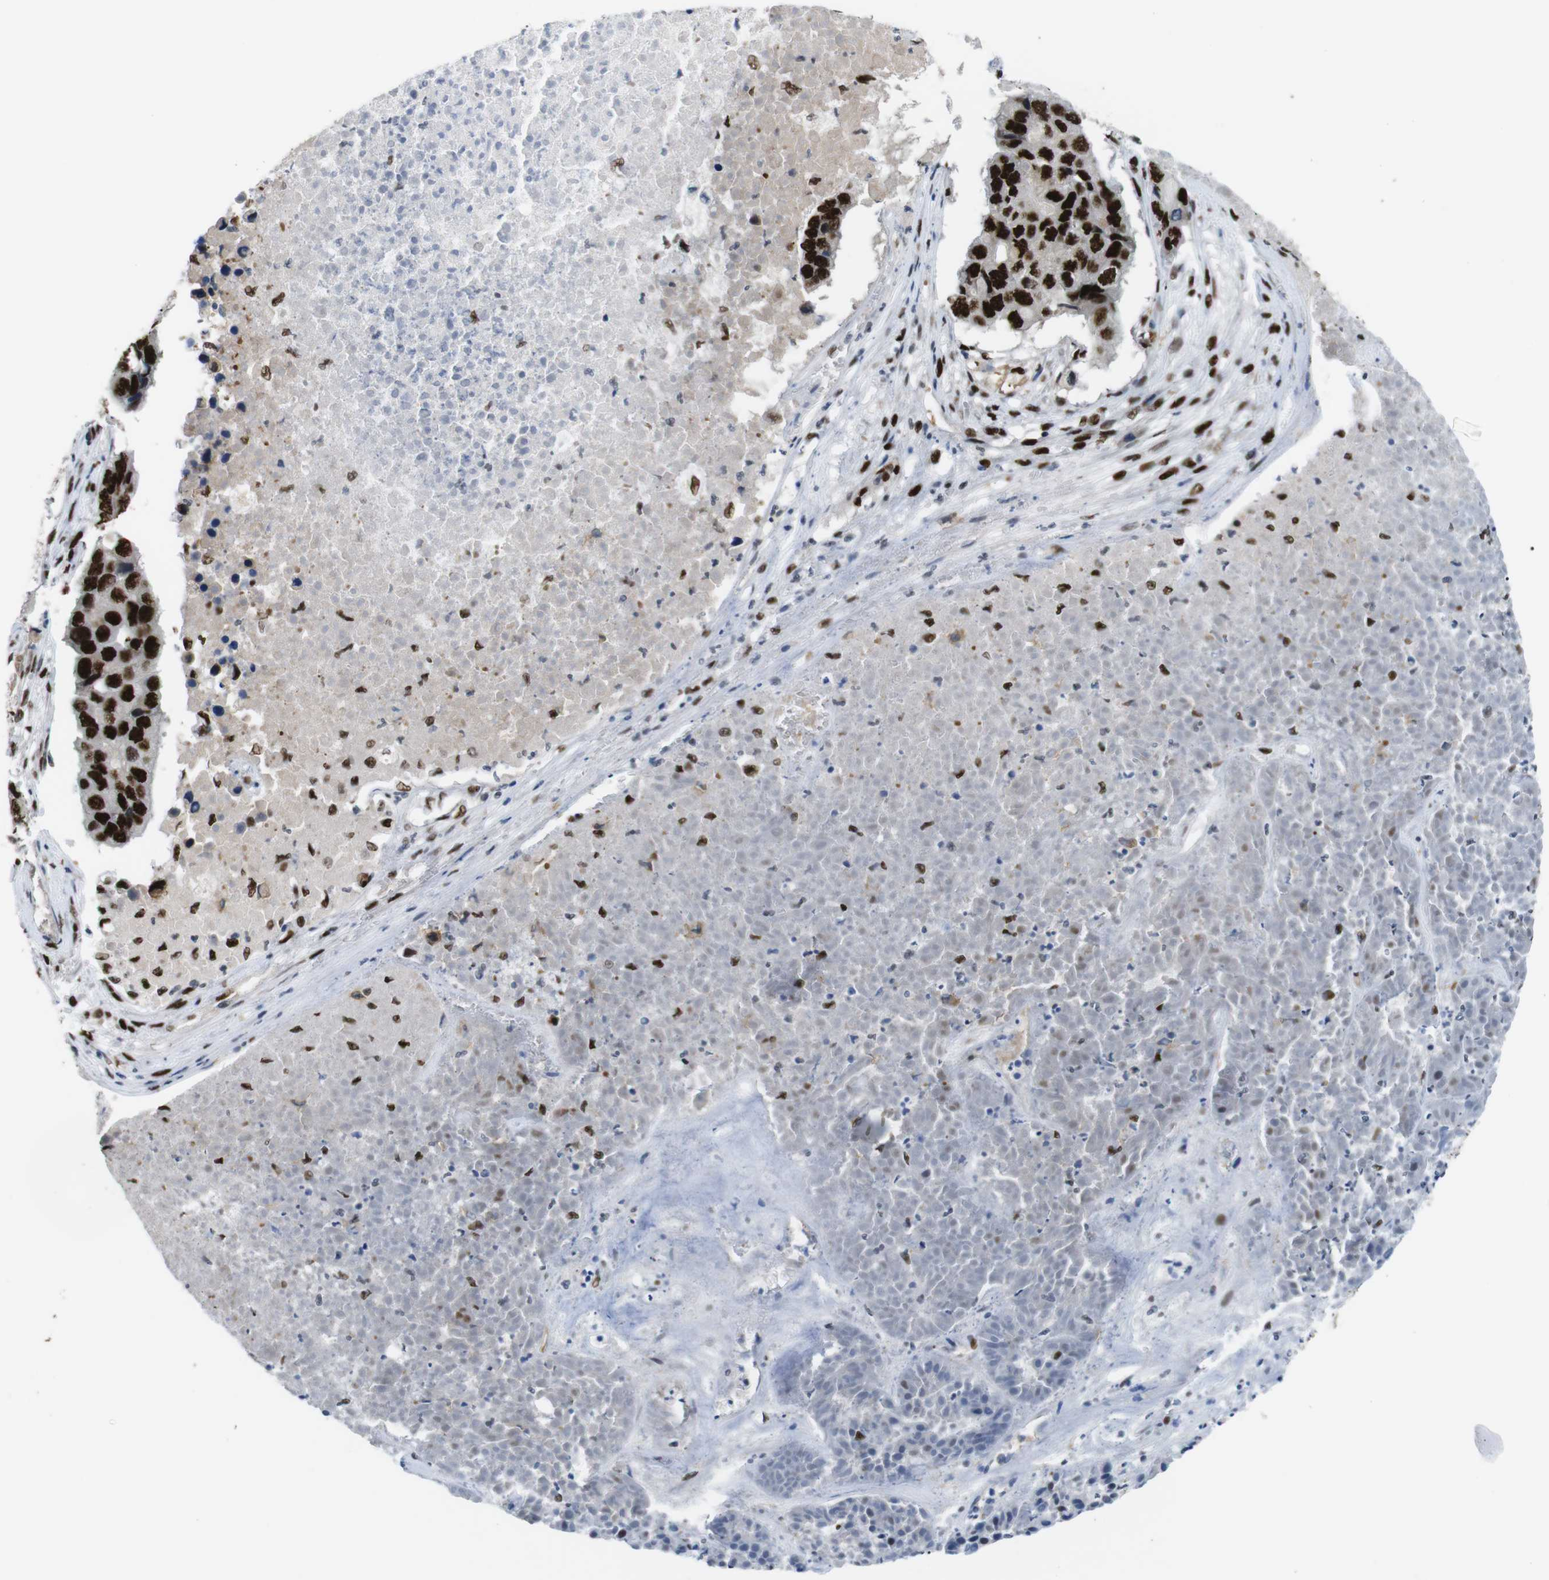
{"staining": {"intensity": "strong", "quantity": ">75%", "location": "nuclear"}, "tissue": "pancreatic cancer", "cell_type": "Tumor cells", "image_type": "cancer", "snomed": [{"axis": "morphology", "description": "Adenocarcinoma, NOS"}, {"axis": "topography", "description": "Pancreas"}], "caption": "Immunohistochemistry photomicrograph of human pancreatic cancer (adenocarcinoma) stained for a protein (brown), which reveals high levels of strong nuclear positivity in approximately >75% of tumor cells.", "gene": "PSME3", "patient": {"sex": "male", "age": 50}}